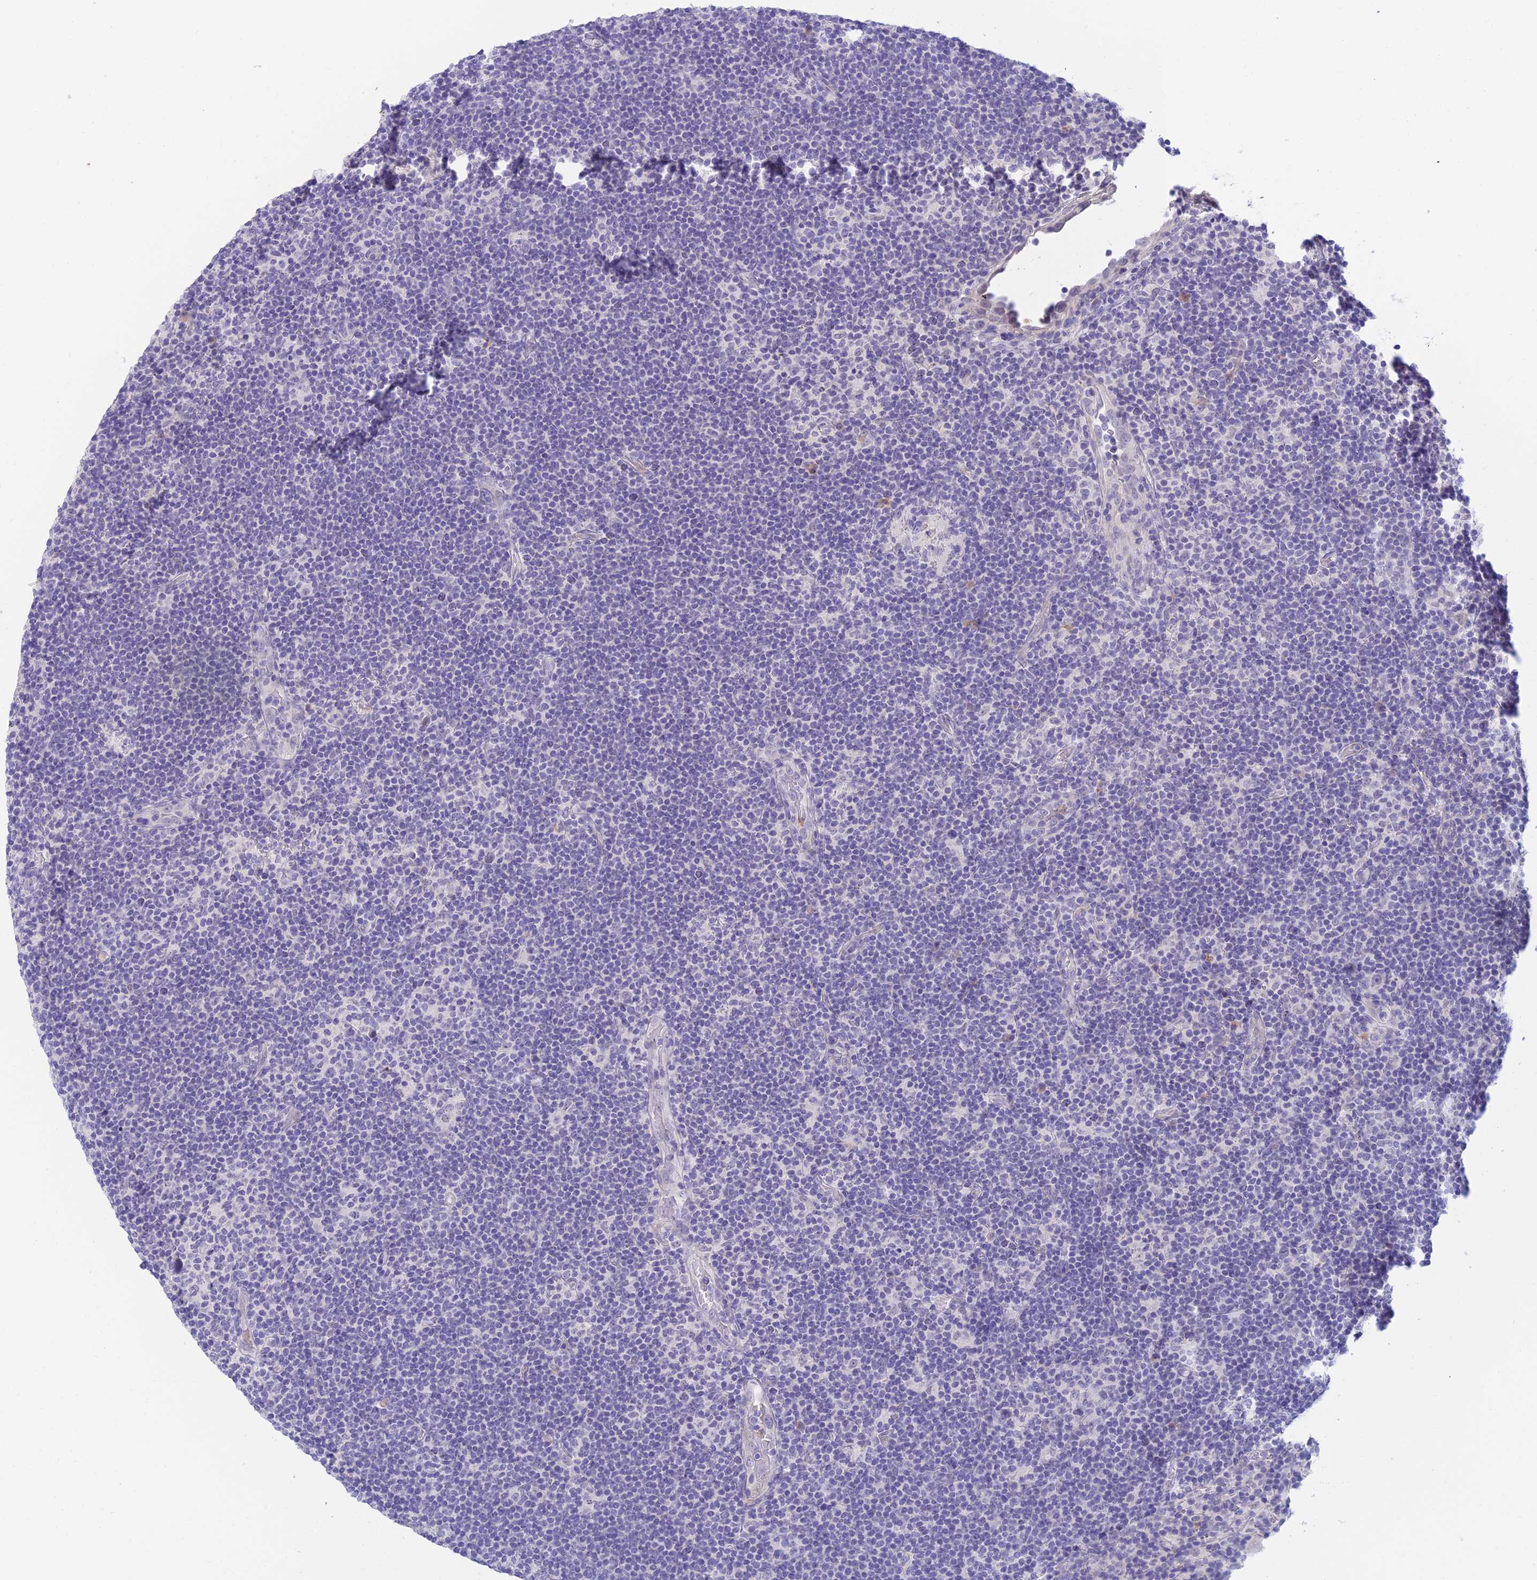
{"staining": {"intensity": "negative", "quantity": "none", "location": "none"}, "tissue": "lymphoma", "cell_type": "Tumor cells", "image_type": "cancer", "snomed": [{"axis": "morphology", "description": "Hodgkin's disease, NOS"}, {"axis": "topography", "description": "Lymph node"}], "caption": "This is a photomicrograph of immunohistochemistry staining of lymphoma, which shows no expression in tumor cells.", "gene": "INTS13", "patient": {"sex": "female", "age": 57}}